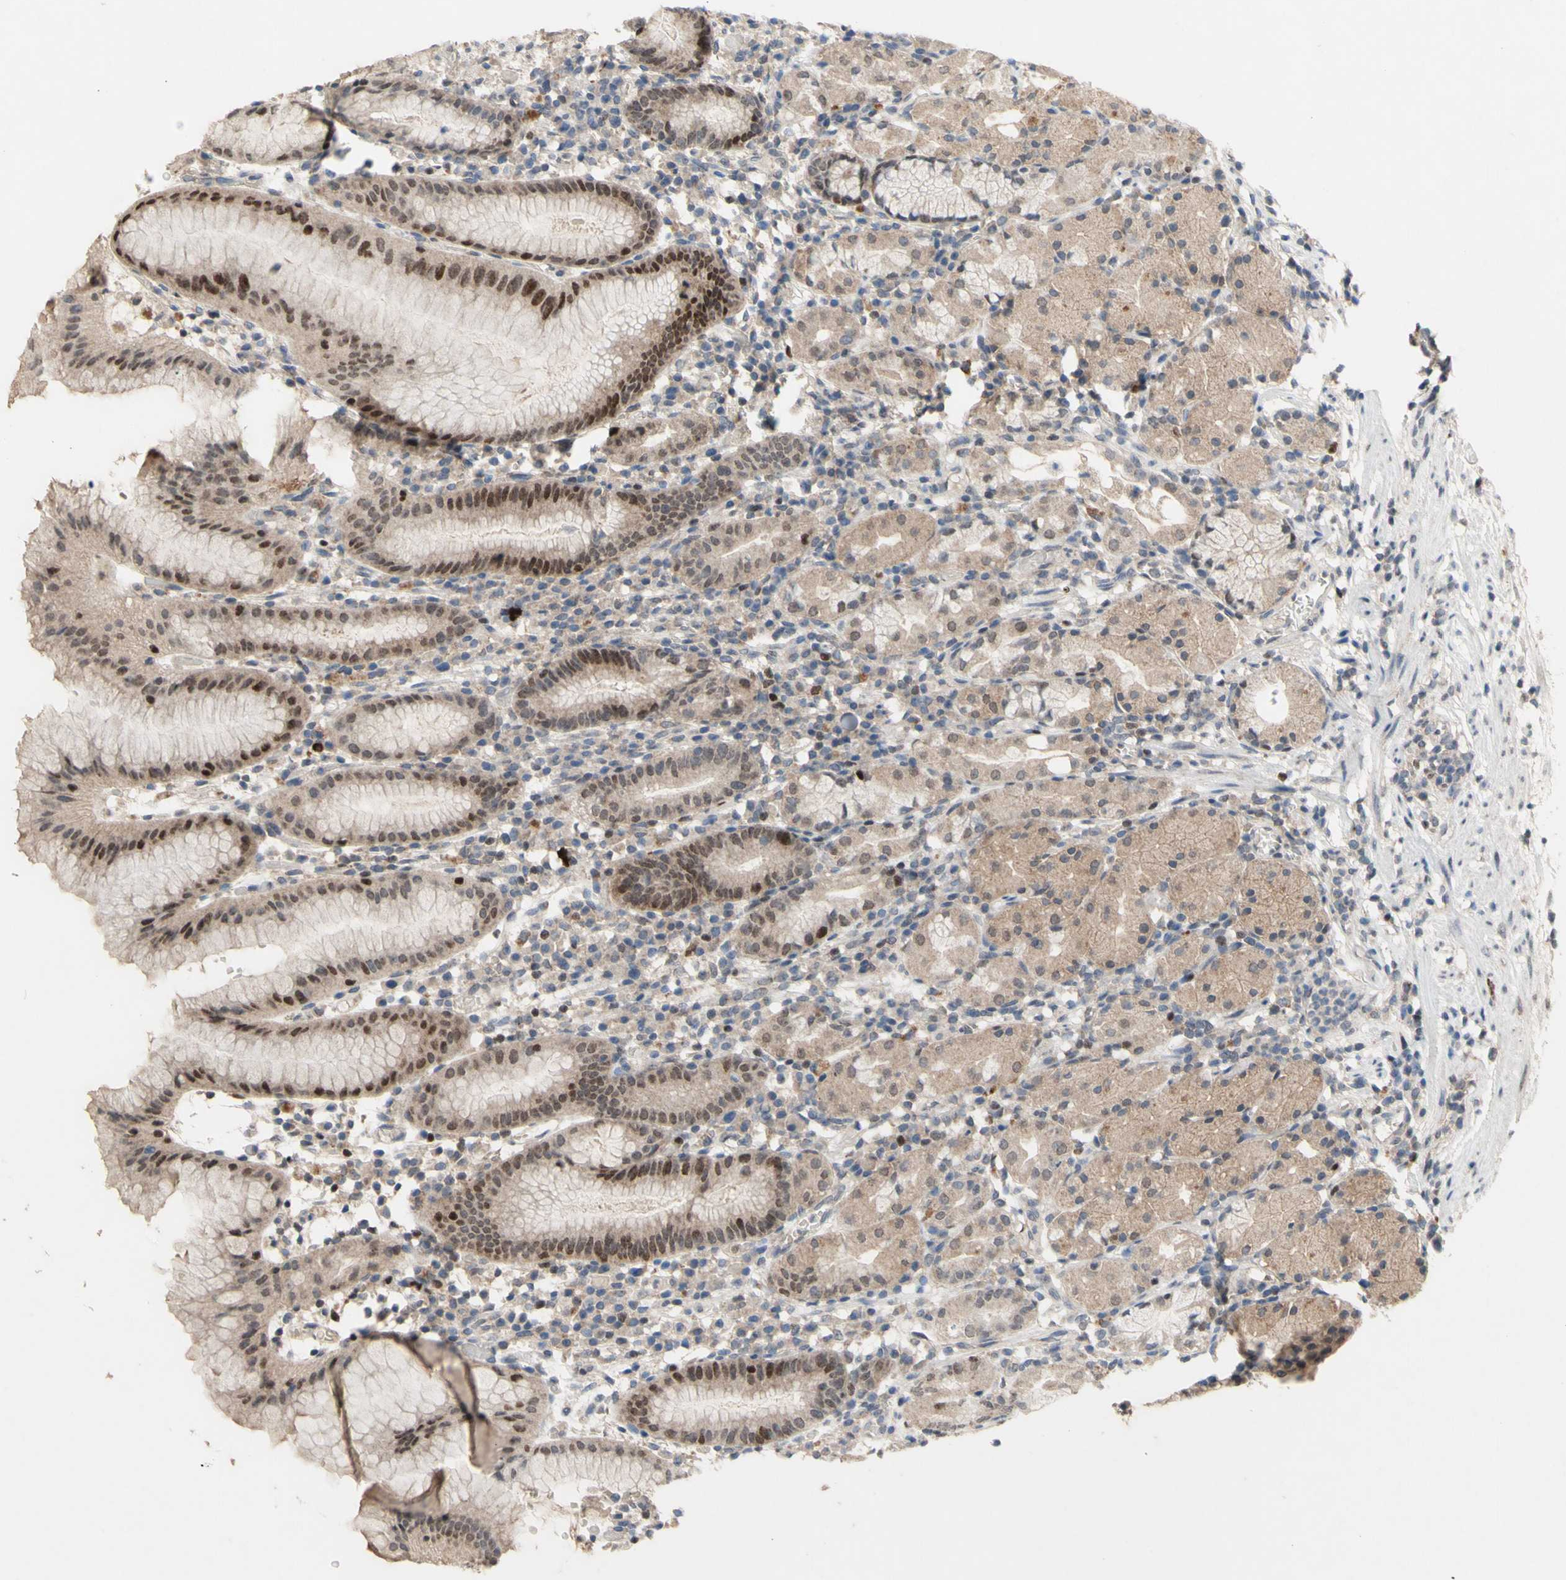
{"staining": {"intensity": "moderate", "quantity": "25%-75%", "location": "cytoplasmic/membranous,nuclear"}, "tissue": "stomach", "cell_type": "Glandular cells", "image_type": "normal", "snomed": [{"axis": "morphology", "description": "Normal tissue, NOS"}, {"axis": "topography", "description": "Stomach"}, {"axis": "topography", "description": "Stomach, lower"}], "caption": "A brown stain labels moderate cytoplasmic/membranous,nuclear expression of a protein in glandular cells of normal stomach. The protein of interest is stained brown, and the nuclei are stained in blue (DAB (3,3'-diaminobenzidine) IHC with brightfield microscopy, high magnification).", "gene": "NLRP1", "patient": {"sex": "female", "age": 75}}